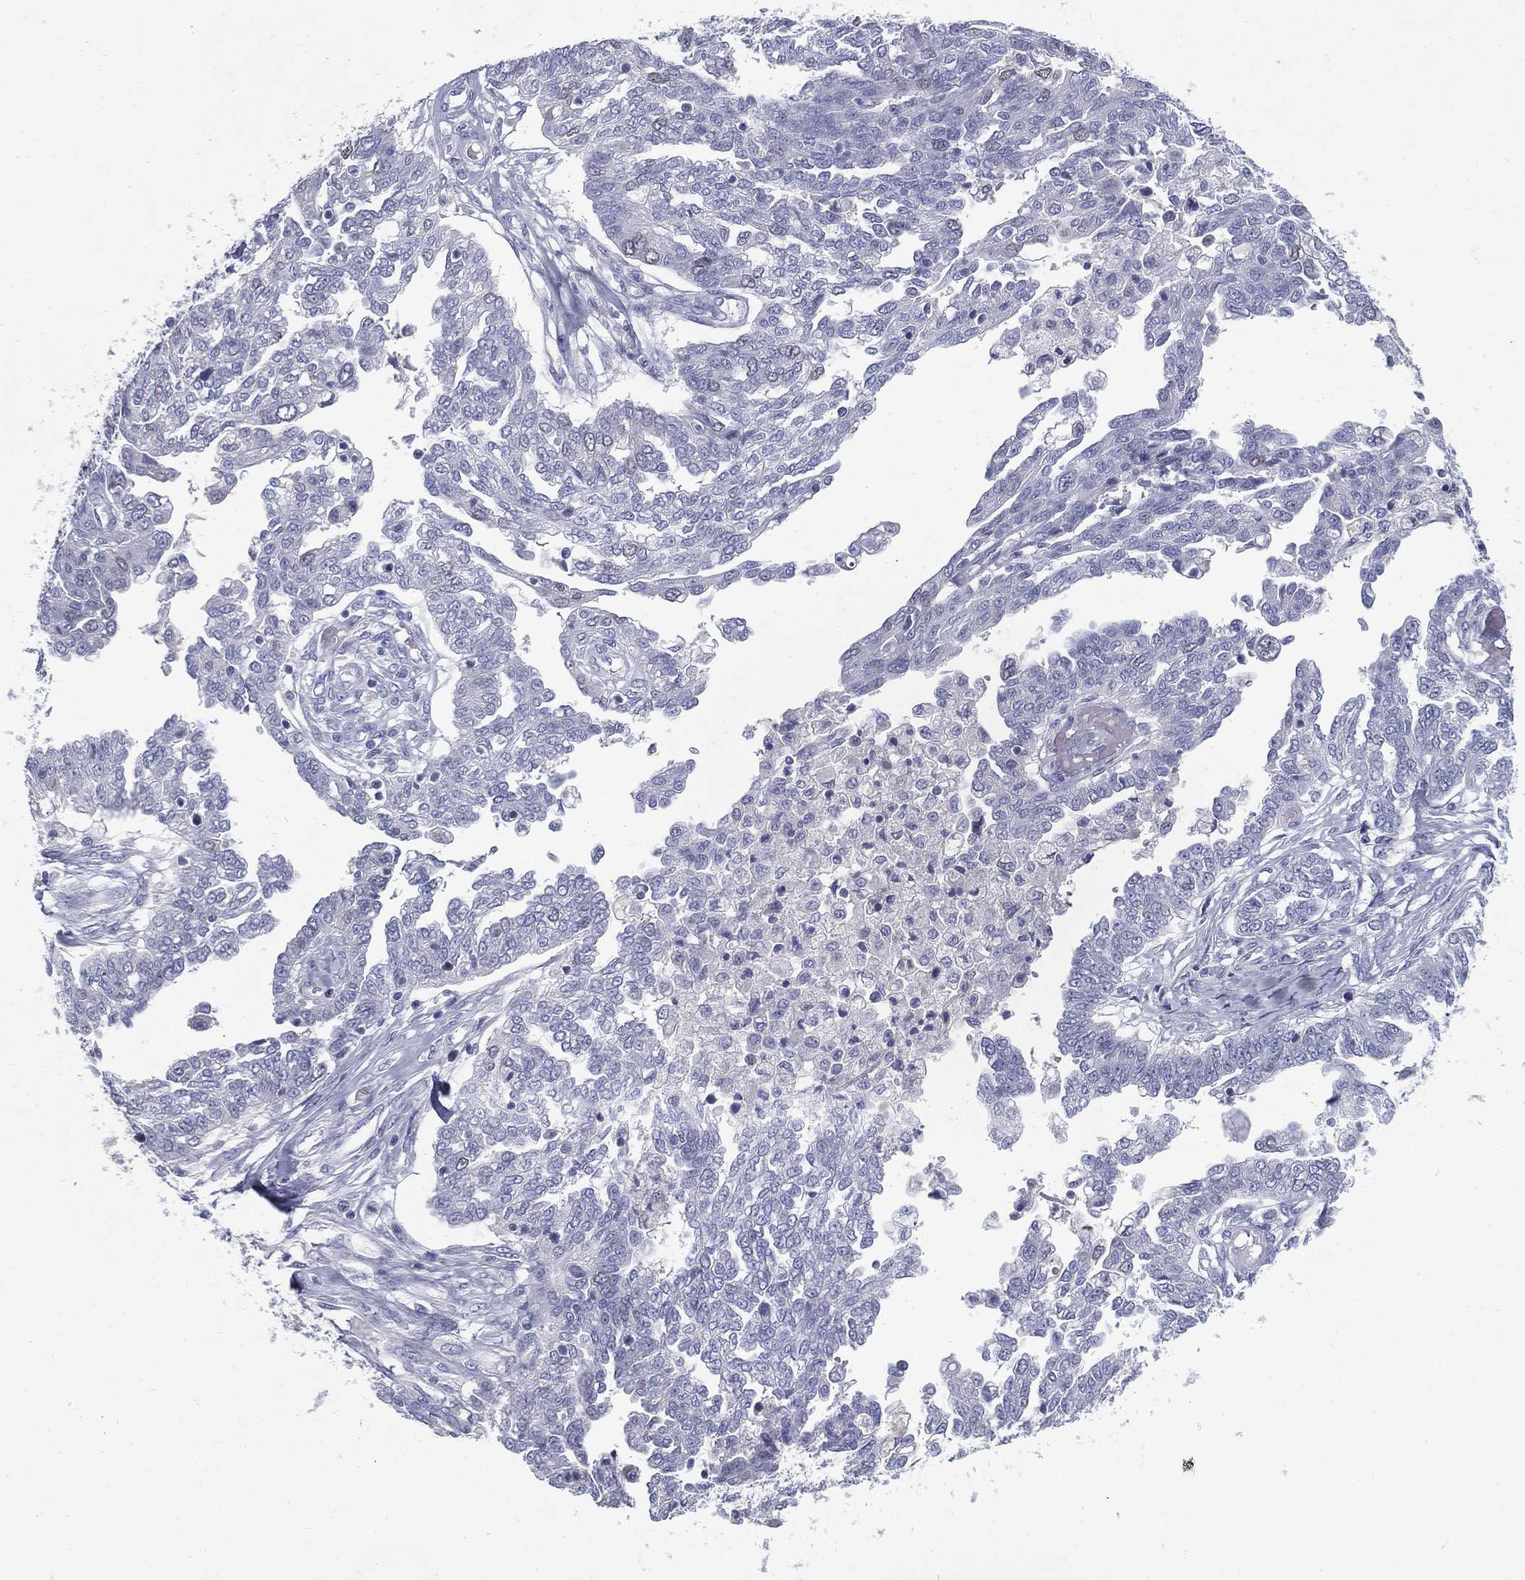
{"staining": {"intensity": "negative", "quantity": "none", "location": "none"}, "tissue": "ovarian cancer", "cell_type": "Tumor cells", "image_type": "cancer", "snomed": [{"axis": "morphology", "description": "Cystadenocarcinoma, serous, NOS"}, {"axis": "topography", "description": "Ovary"}], "caption": "Ovarian cancer was stained to show a protein in brown. There is no significant staining in tumor cells.", "gene": "KIF2C", "patient": {"sex": "female", "age": 67}}